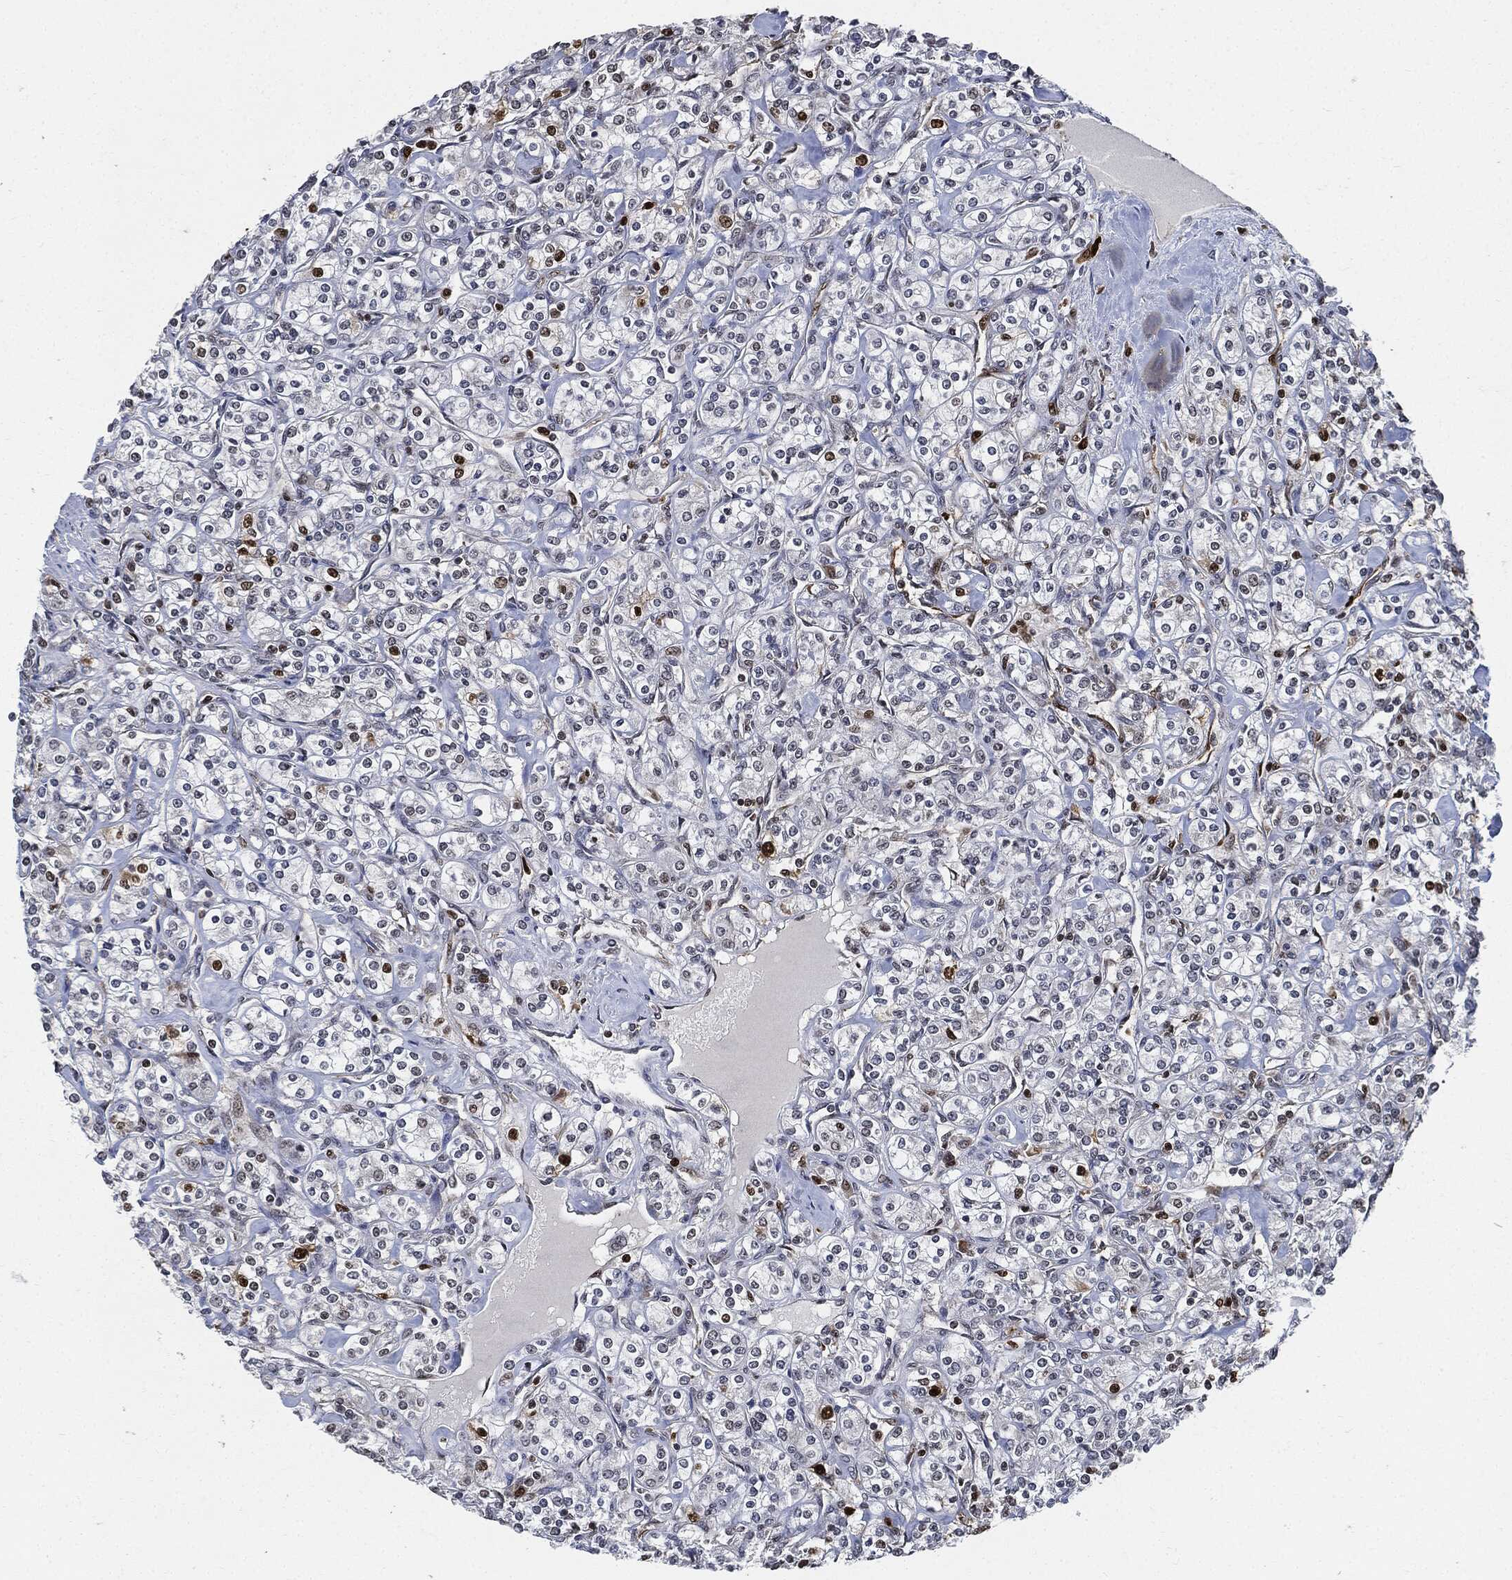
{"staining": {"intensity": "moderate", "quantity": "<25%", "location": "nuclear"}, "tissue": "renal cancer", "cell_type": "Tumor cells", "image_type": "cancer", "snomed": [{"axis": "morphology", "description": "Adenocarcinoma, NOS"}, {"axis": "topography", "description": "Kidney"}], "caption": "Adenocarcinoma (renal) tissue demonstrates moderate nuclear staining in approximately <25% of tumor cells, visualized by immunohistochemistry.", "gene": "PCNA", "patient": {"sex": "male", "age": 77}}